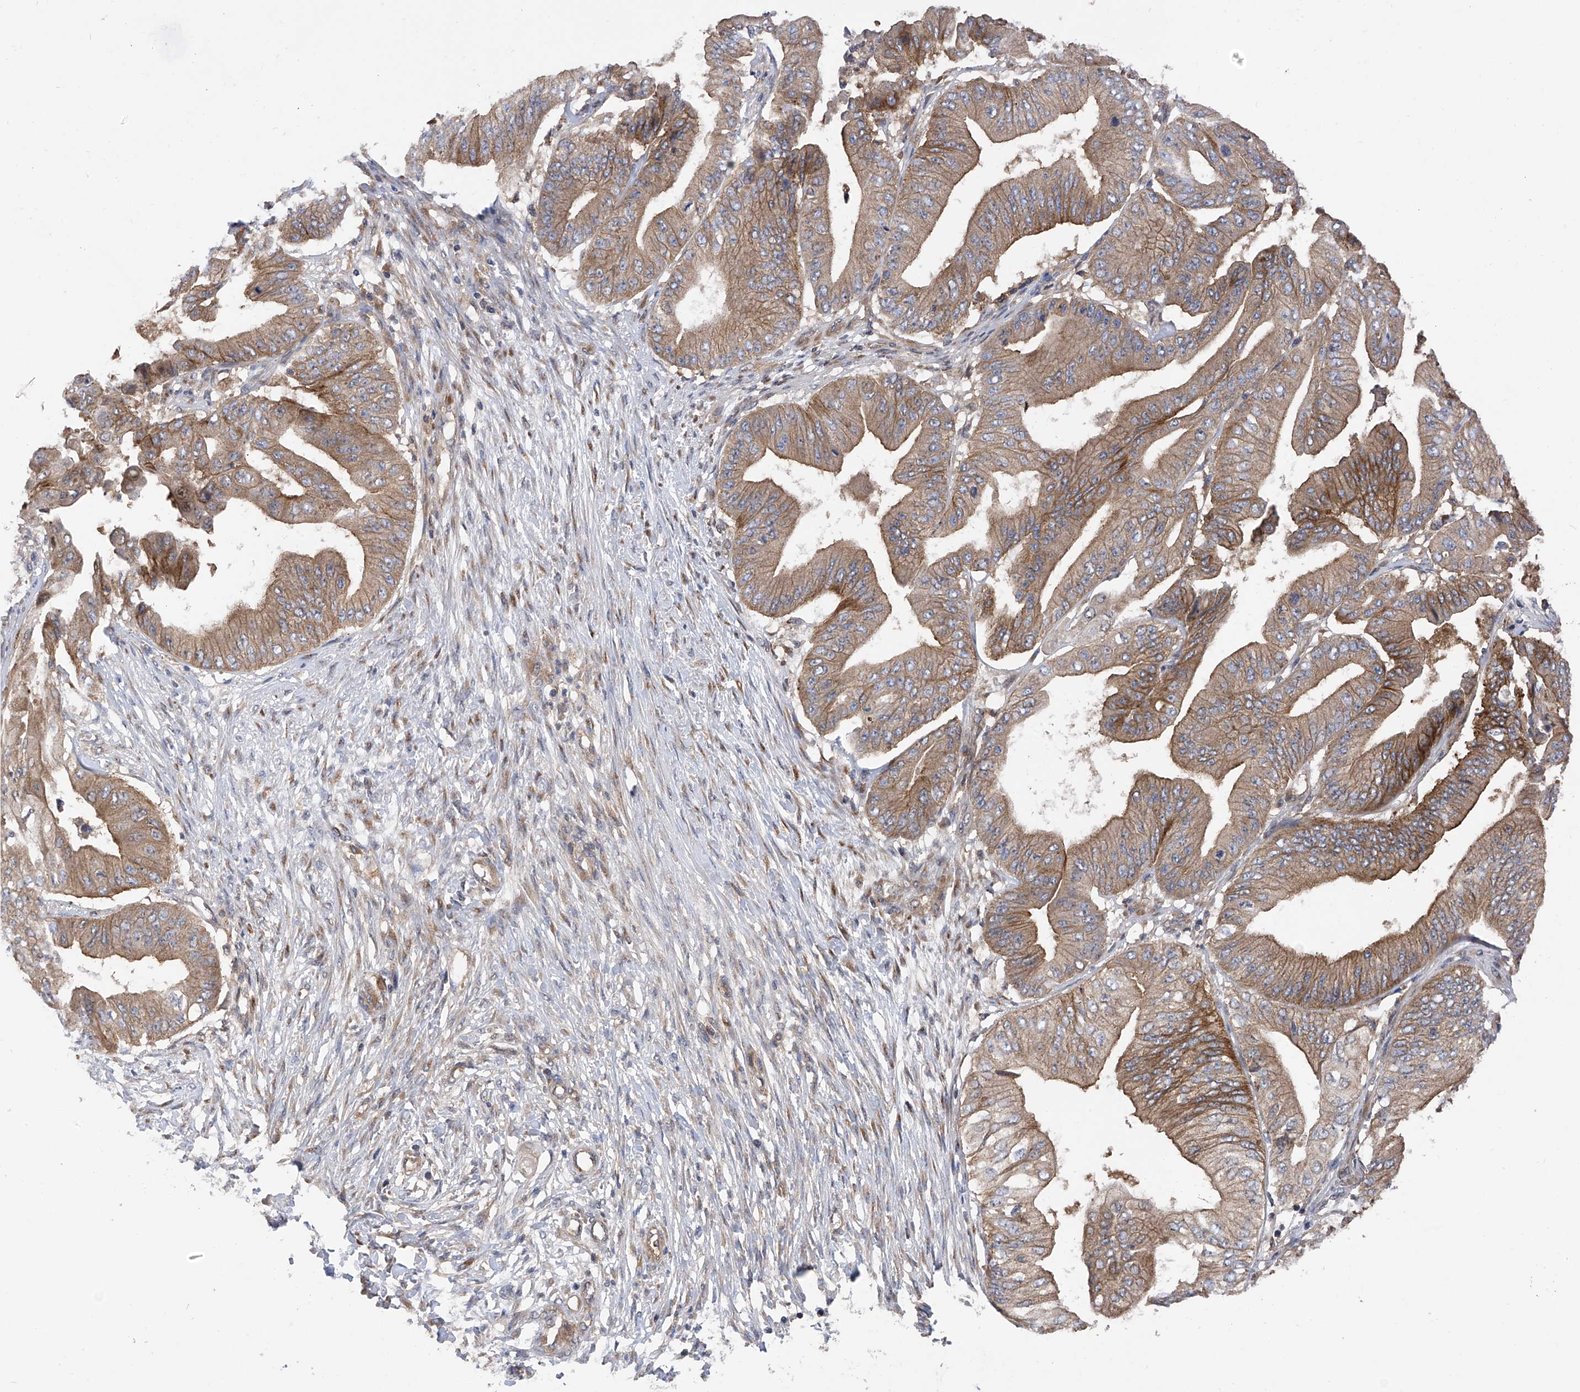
{"staining": {"intensity": "moderate", "quantity": ">75%", "location": "cytoplasmic/membranous"}, "tissue": "pancreatic cancer", "cell_type": "Tumor cells", "image_type": "cancer", "snomed": [{"axis": "morphology", "description": "Adenocarcinoma, NOS"}, {"axis": "topography", "description": "Pancreas"}], "caption": "Human pancreatic cancer (adenocarcinoma) stained with a protein marker reveals moderate staining in tumor cells.", "gene": "CHPF", "patient": {"sex": "female", "age": 77}}